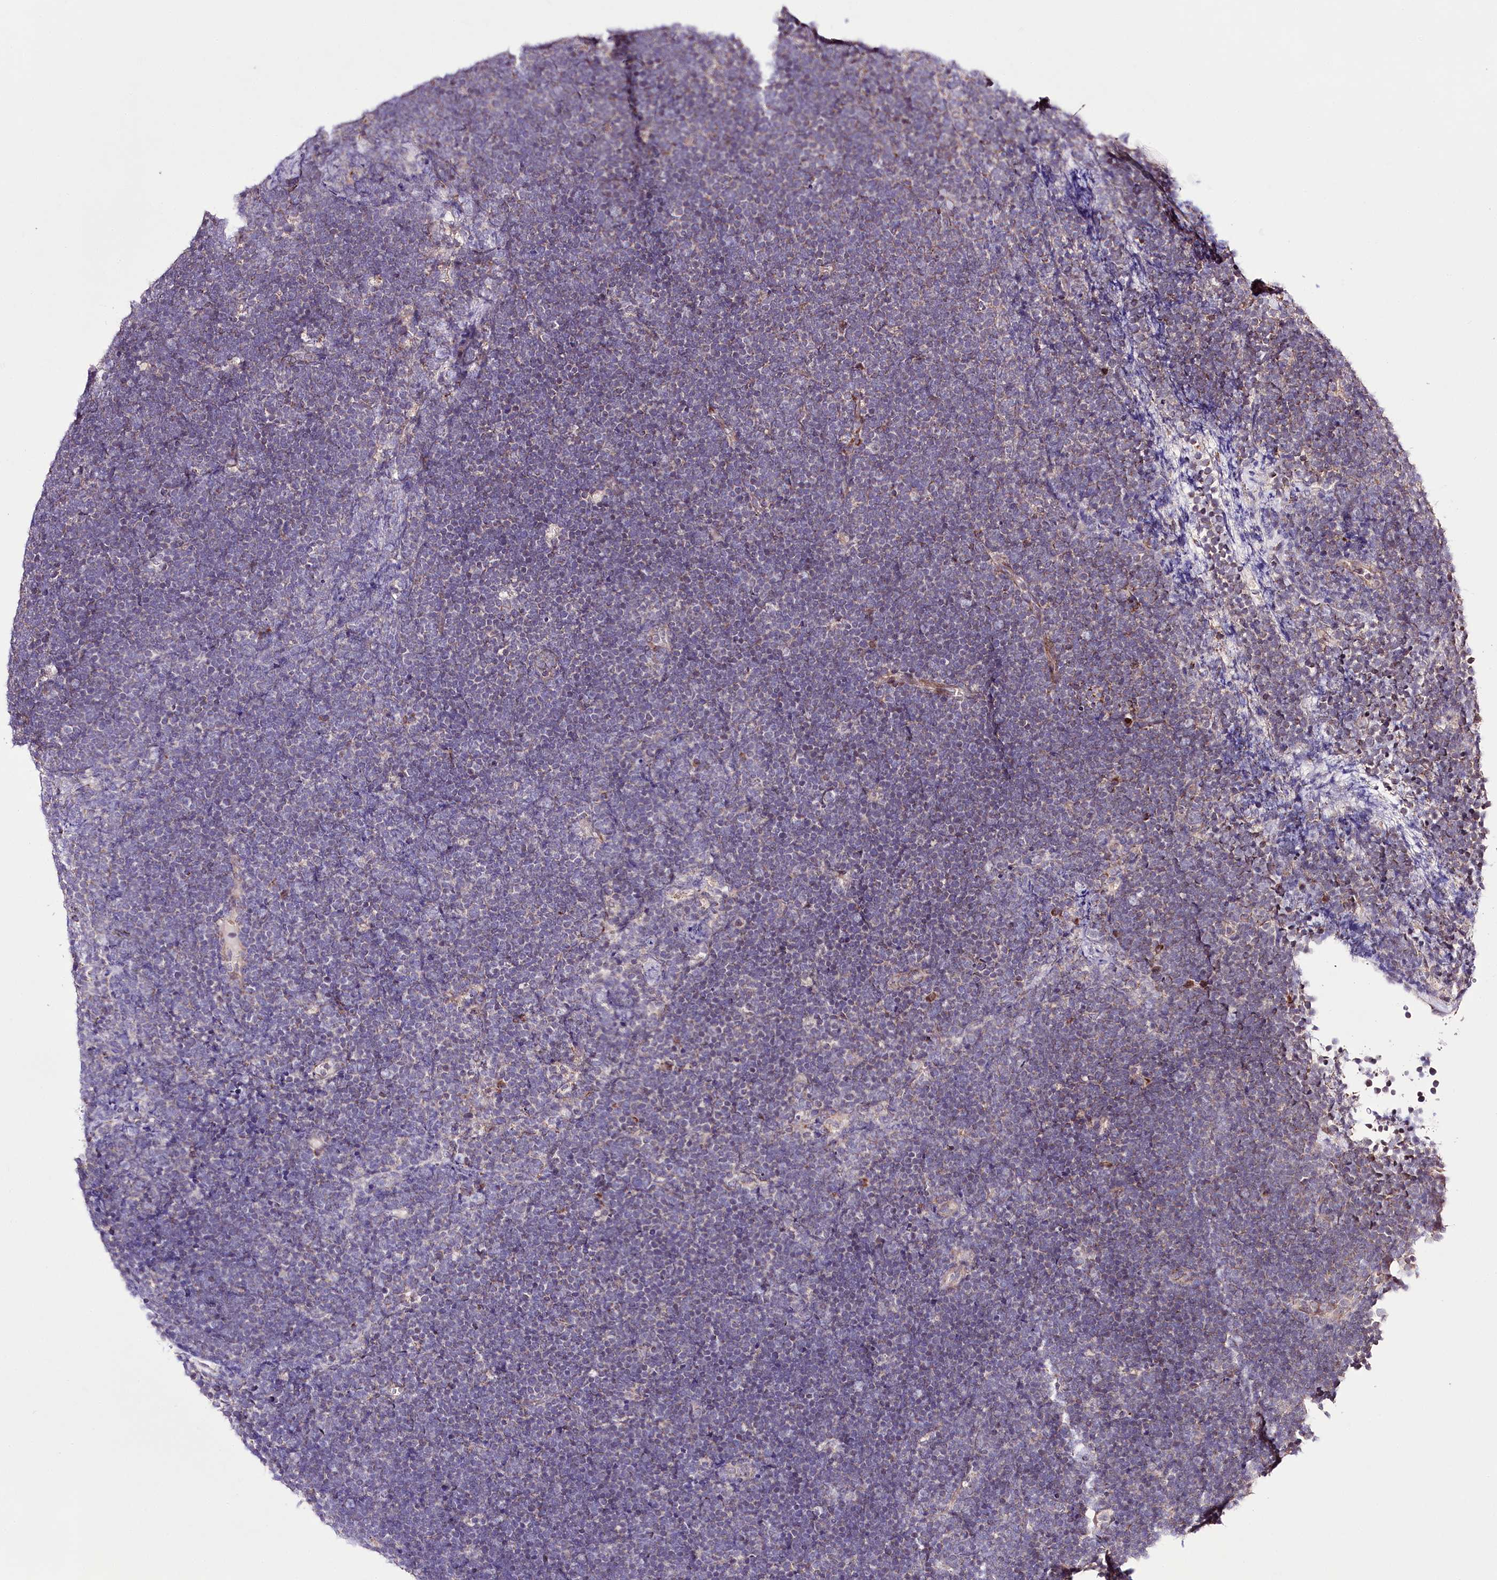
{"staining": {"intensity": "negative", "quantity": "none", "location": "none"}, "tissue": "lymphoma", "cell_type": "Tumor cells", "image_type": "cancer", "snomed": [{"axis": "morphology", "description": "Malignant lymphoma, non-Hodgkin's type, High grade"}, {"axis": "topography", "description": "Lymph node"}], "caption": "There is no significant staining in tumor cells of high-grade malignant lymphoma, non-Hodgkin's type. (DAB (3,3'-diaminobenzidine) immunohistochemistry visualized using brightfield microscopy, high magnification).", "gene": "ATE1", "patient": {"sex": "male", "age": 13}}